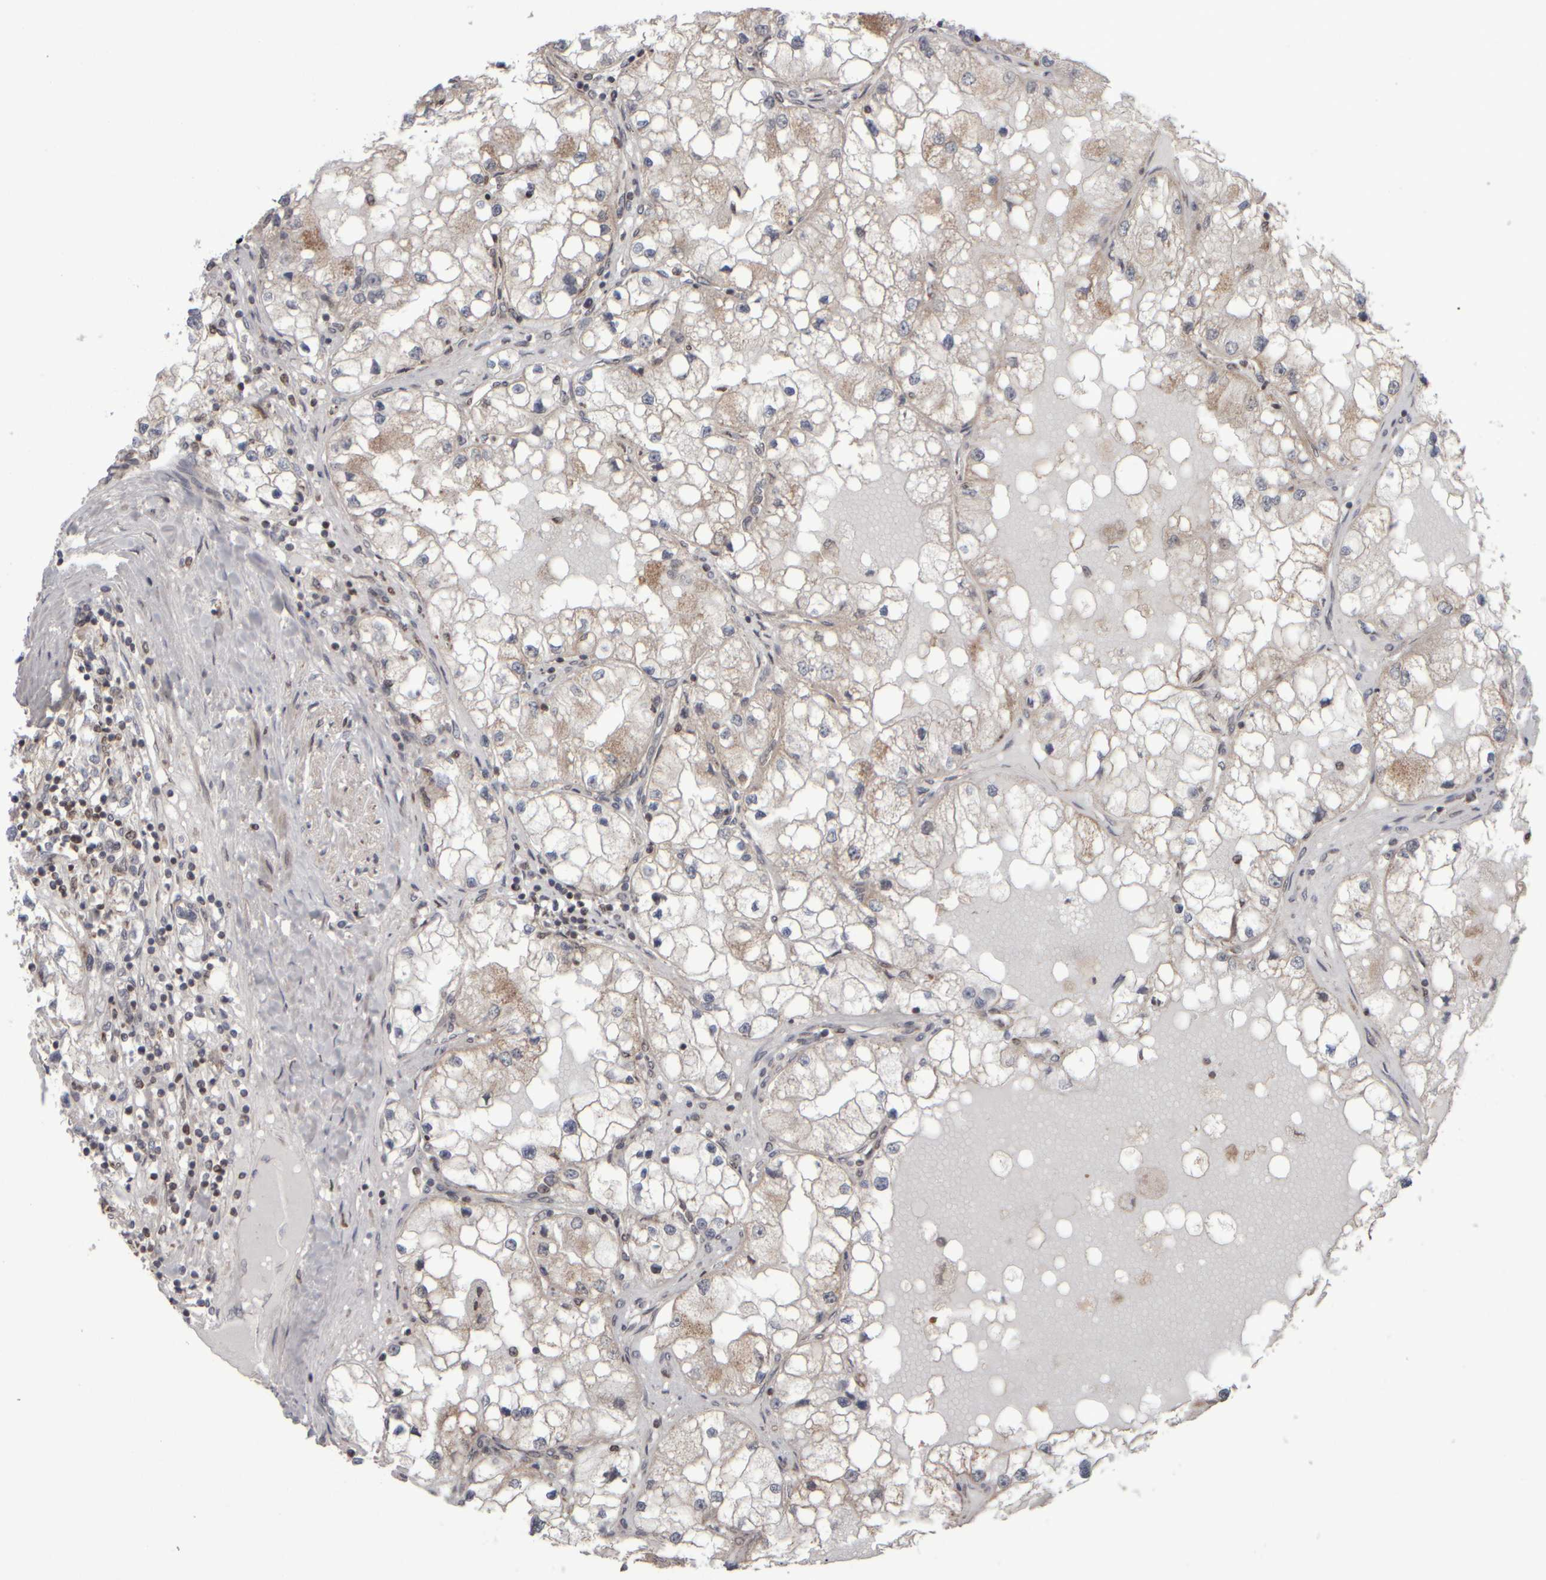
{"staining": {"intensity": "weak", "quantity": "<25%", "location": "cytoplasmic/membranous"}, "tissue": "renal cancer", "cell_type": "Tumor cells", "image_type": "cancer", "snomed": [{"axis": "morphology", "description": "Adenocarcinoma, NOS"}, {"axis": "topography", "description": "Kidney"}], "caption": "IHC histopathology image of neoplastic tissue: renal cancer (adenocarcinoma) stained with DAB reveals no significant protein staining in tumor cells.", "gene": "CWC27", "patient": {"sex": "male", "age": 68}}